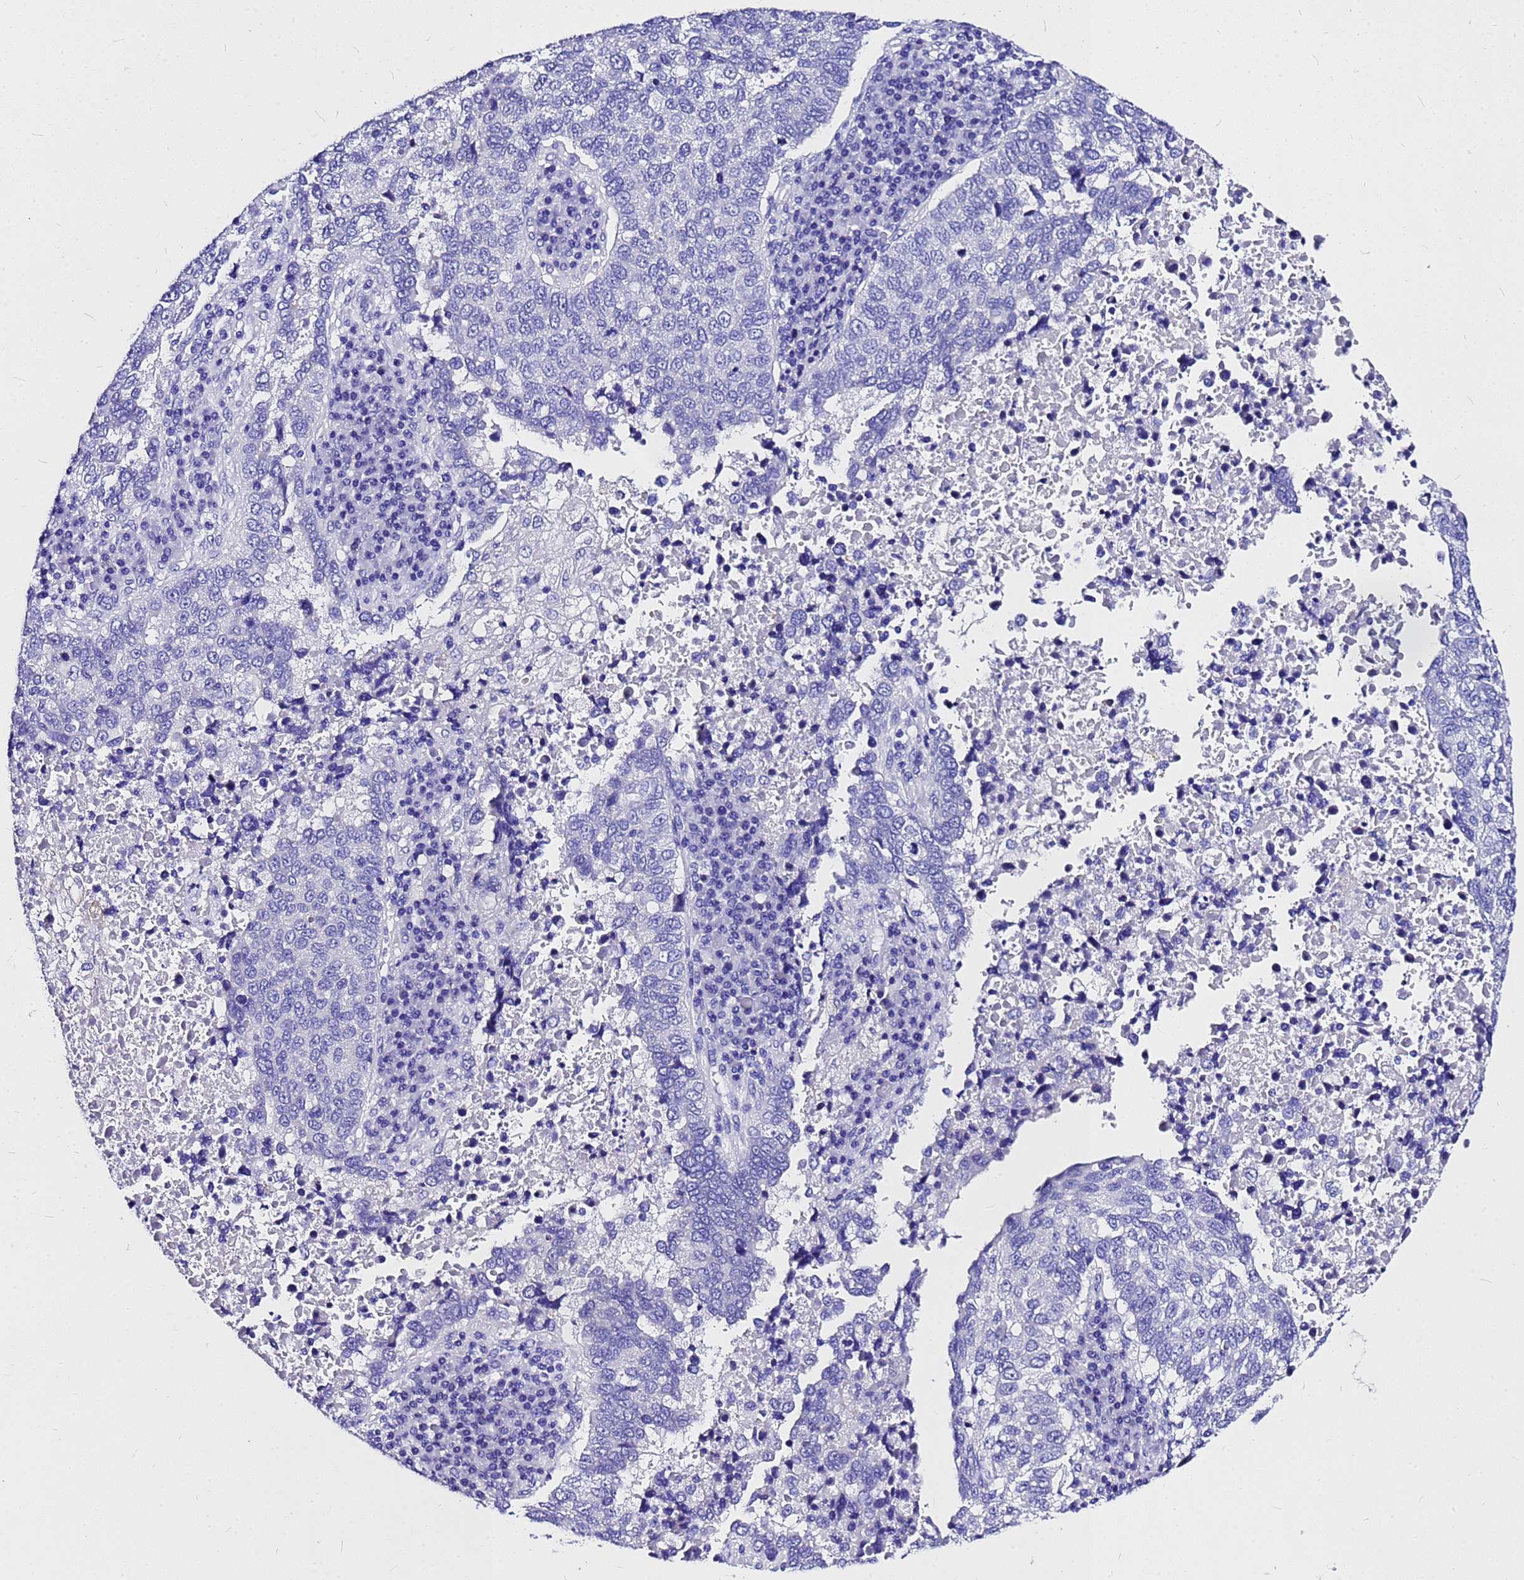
{"staining": {"intensity": "negative", "quantity": "none", "location": "none"}, "tissue": "lung cancer", "cell_type": "Tumor cells", "image_type": "cancer", "snomed": [{"axis": "morphology", "description": "Squamous cell carcinoma, NOS"}, {"axis": "topography", "description": "Lung"}], "caption": "Immunohistochemical staining of lung squamous cell carcinoma exhibits no significant staining in tumor cells. (Stains: DAB immunohistochemistry with hematoxylin counter stain, Microscopy: brightfield microscopy at high magnification).", "gene": "HERC4", "patient": {"sex": "male", "age": 73}}